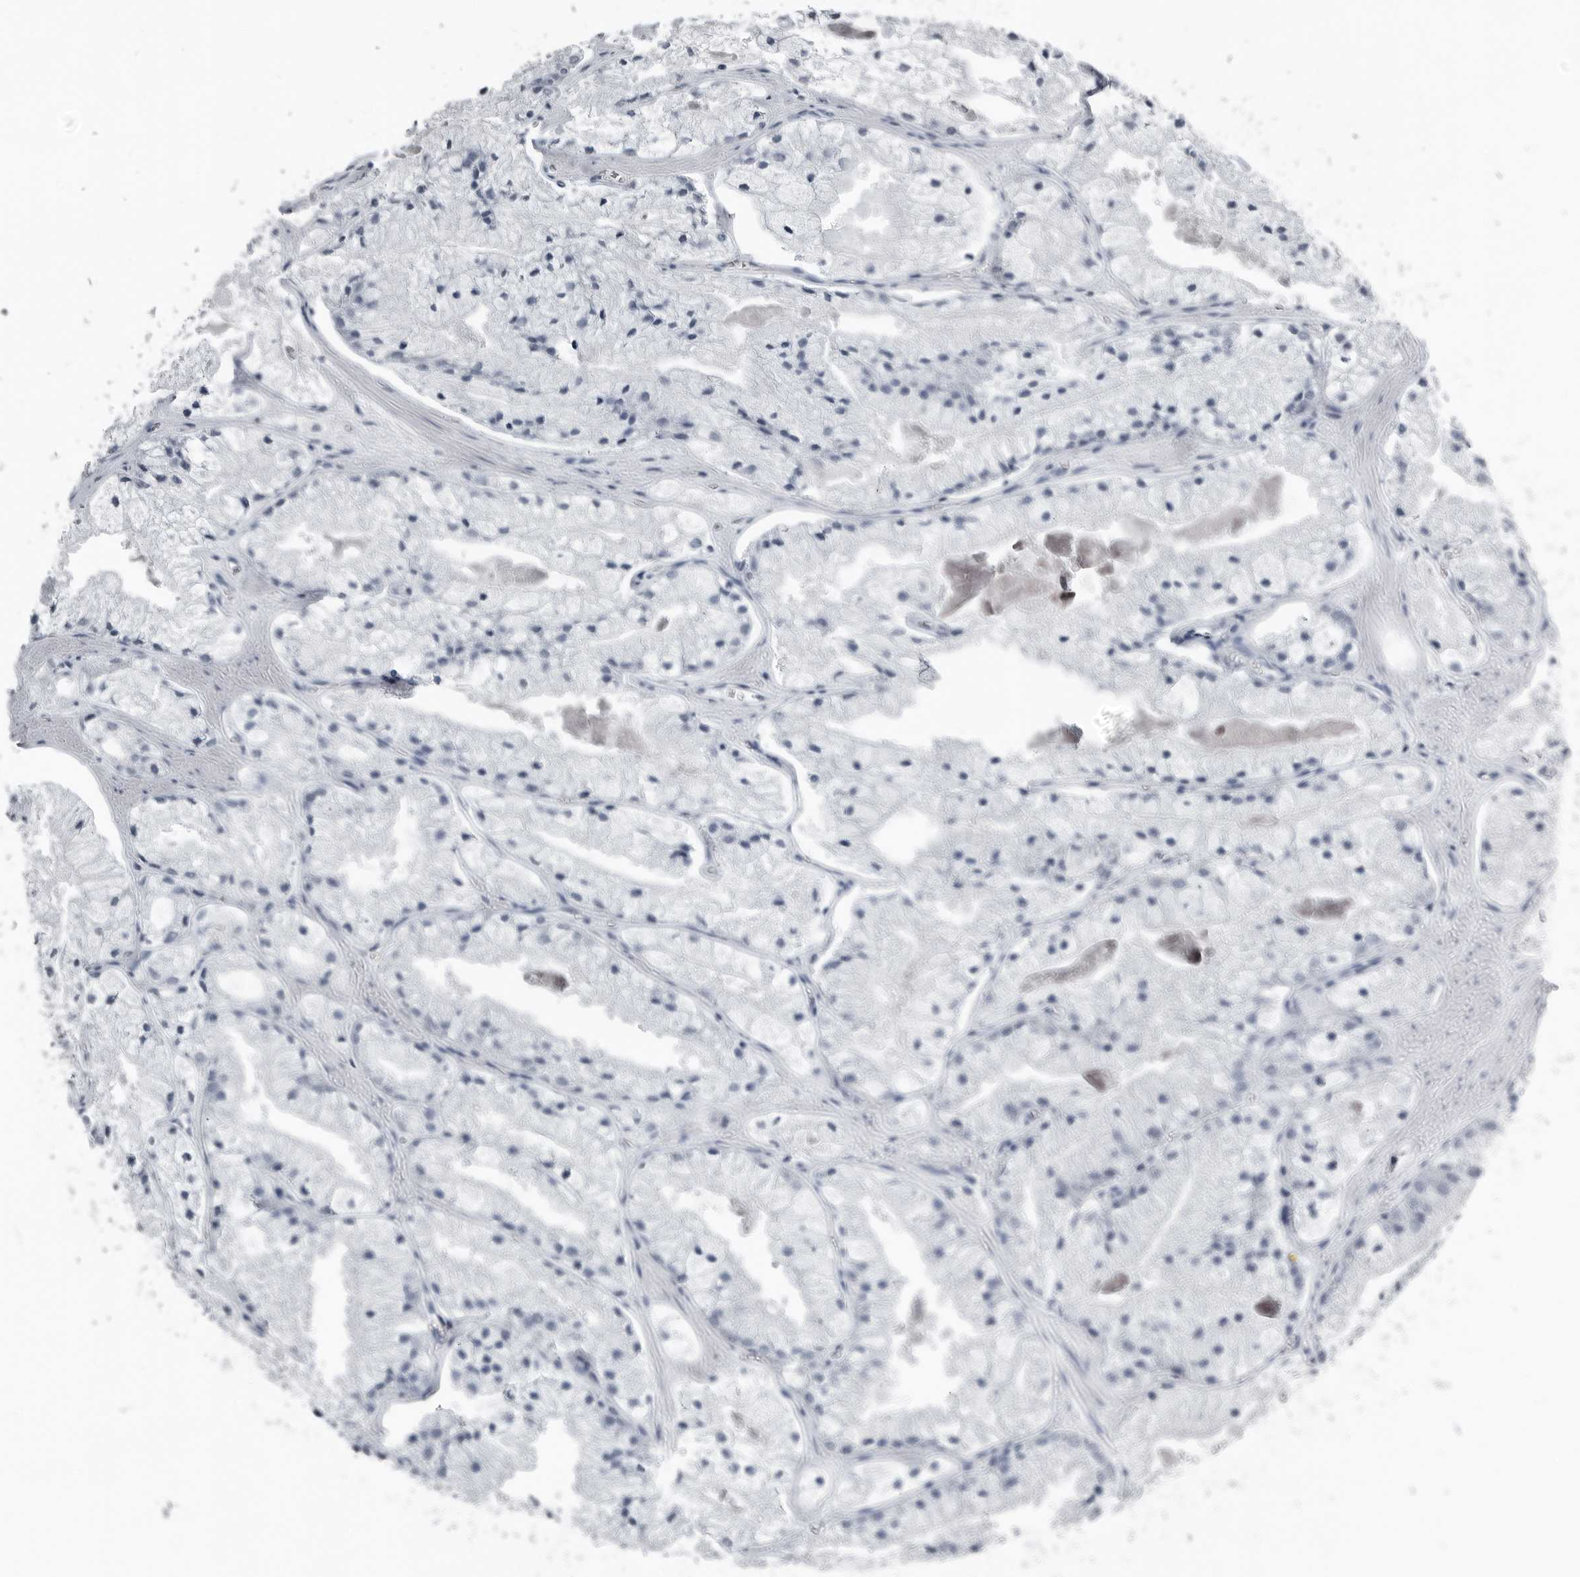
{"staining": {"intensity": "negative", "quantity": "none", "location": "none"}, "tissue": "prostate cancer", "cell_type": "Tumor cells", "image_type": "cancer", "snomed": [{"axis": "morphology", "description": "Adenocarcinoma, High grade"}, {"axis": "topography", "description": "Prostate"}], "caption": "This is an immunohistochemistry (IHC) micrograph of prostate cancer (adenocarcinoma (high-grade)). There is no positivity in tumor cells.", "gene": "SPINK1", "patient": {"sex": "male", "age": 50}}